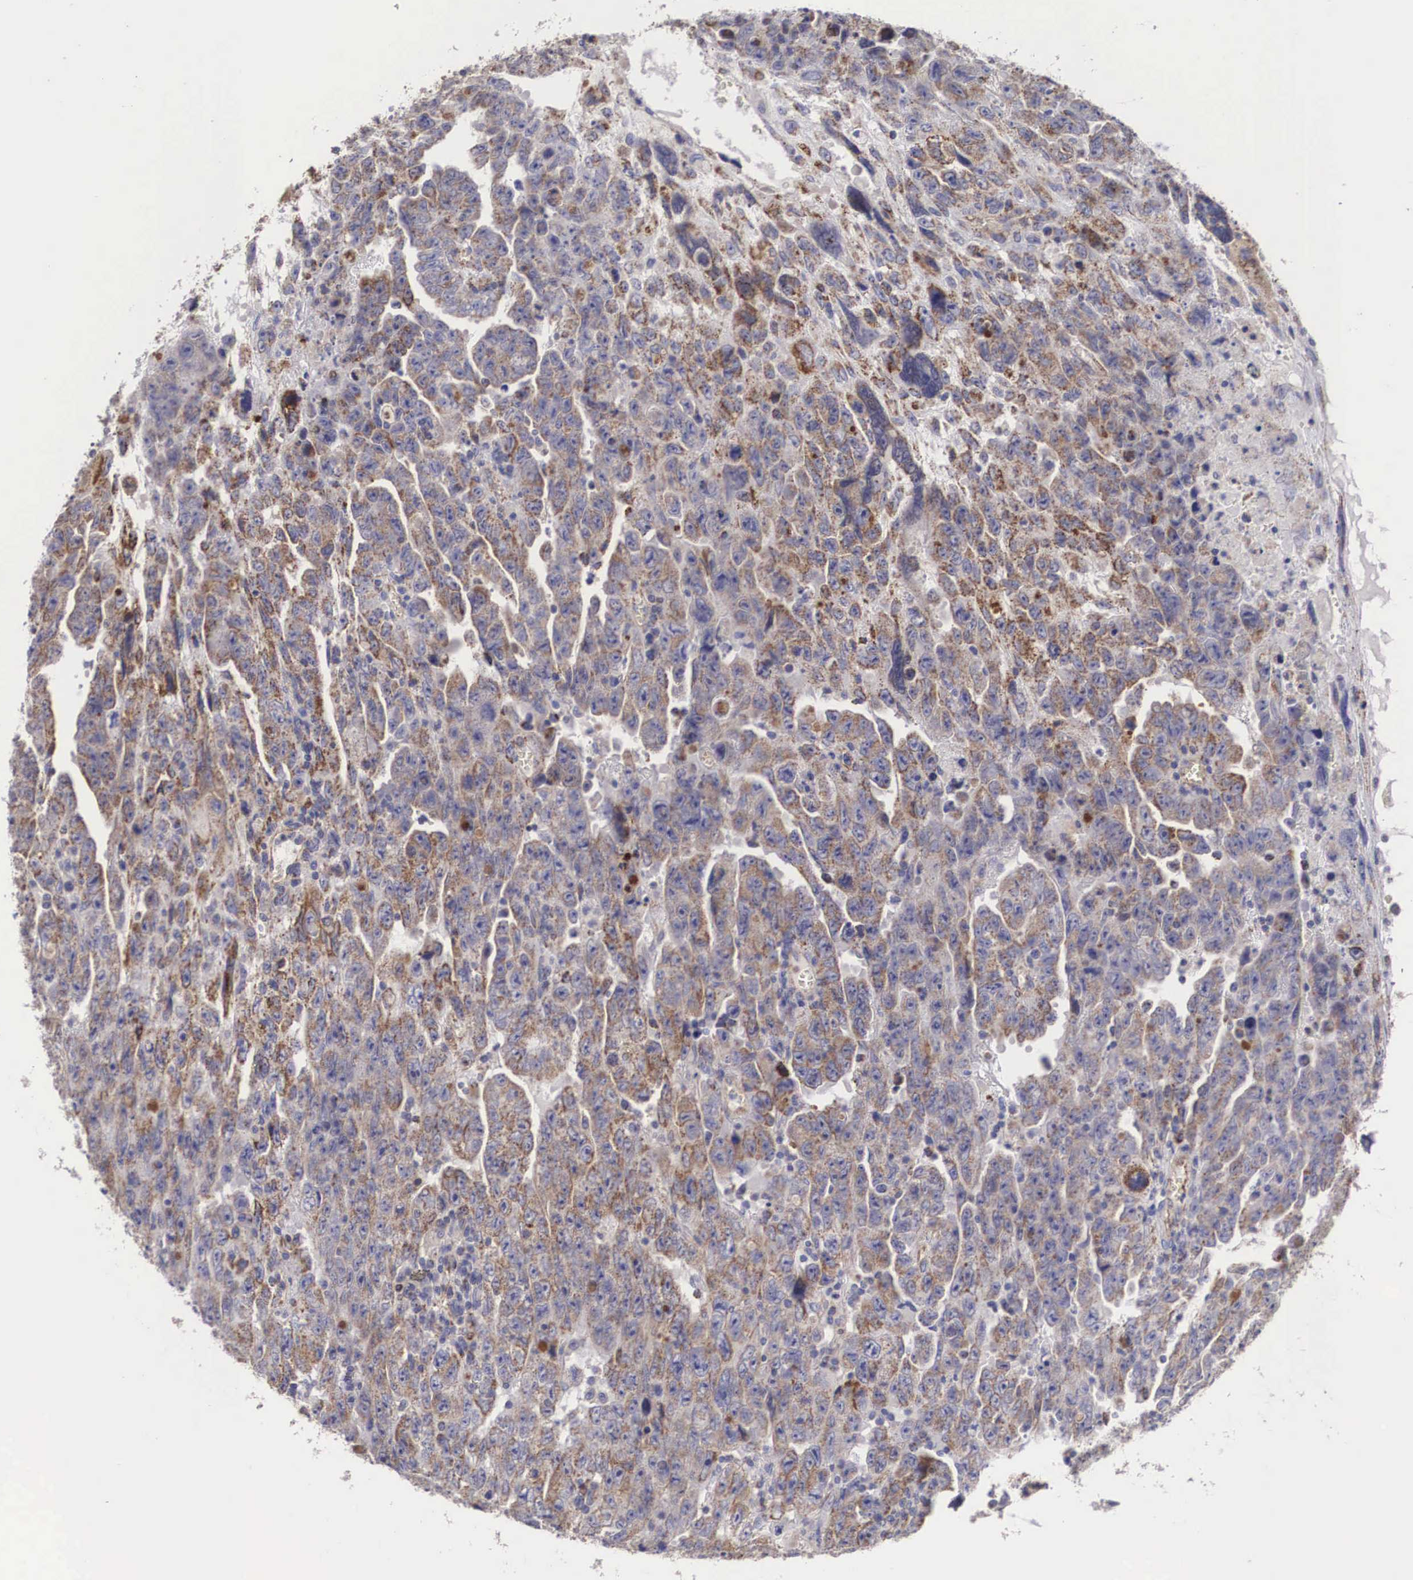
{"staining": {"intensity": "moderate", "quantity": ">75%", "location": "cytoplasmic/membranous"}, "tissue": "testis cancer", "cell_type": "Tumor cells", "image_type": "cancer", "snomed": [{"axis": "morphology", "description": "Carcinoma, Embryonal, NOS"}, {"axis": "topography", "description": "Testis"}], "caption": "Immunohistochemical staining of human embryonal carcinoma (testis) exhibits medium levels of moderate cytoplasmic/membranous positivity in approximately >75% of tumor cells.", "gene": "XPNPEP3", "patient": {"sex": "male", "age": 28}}